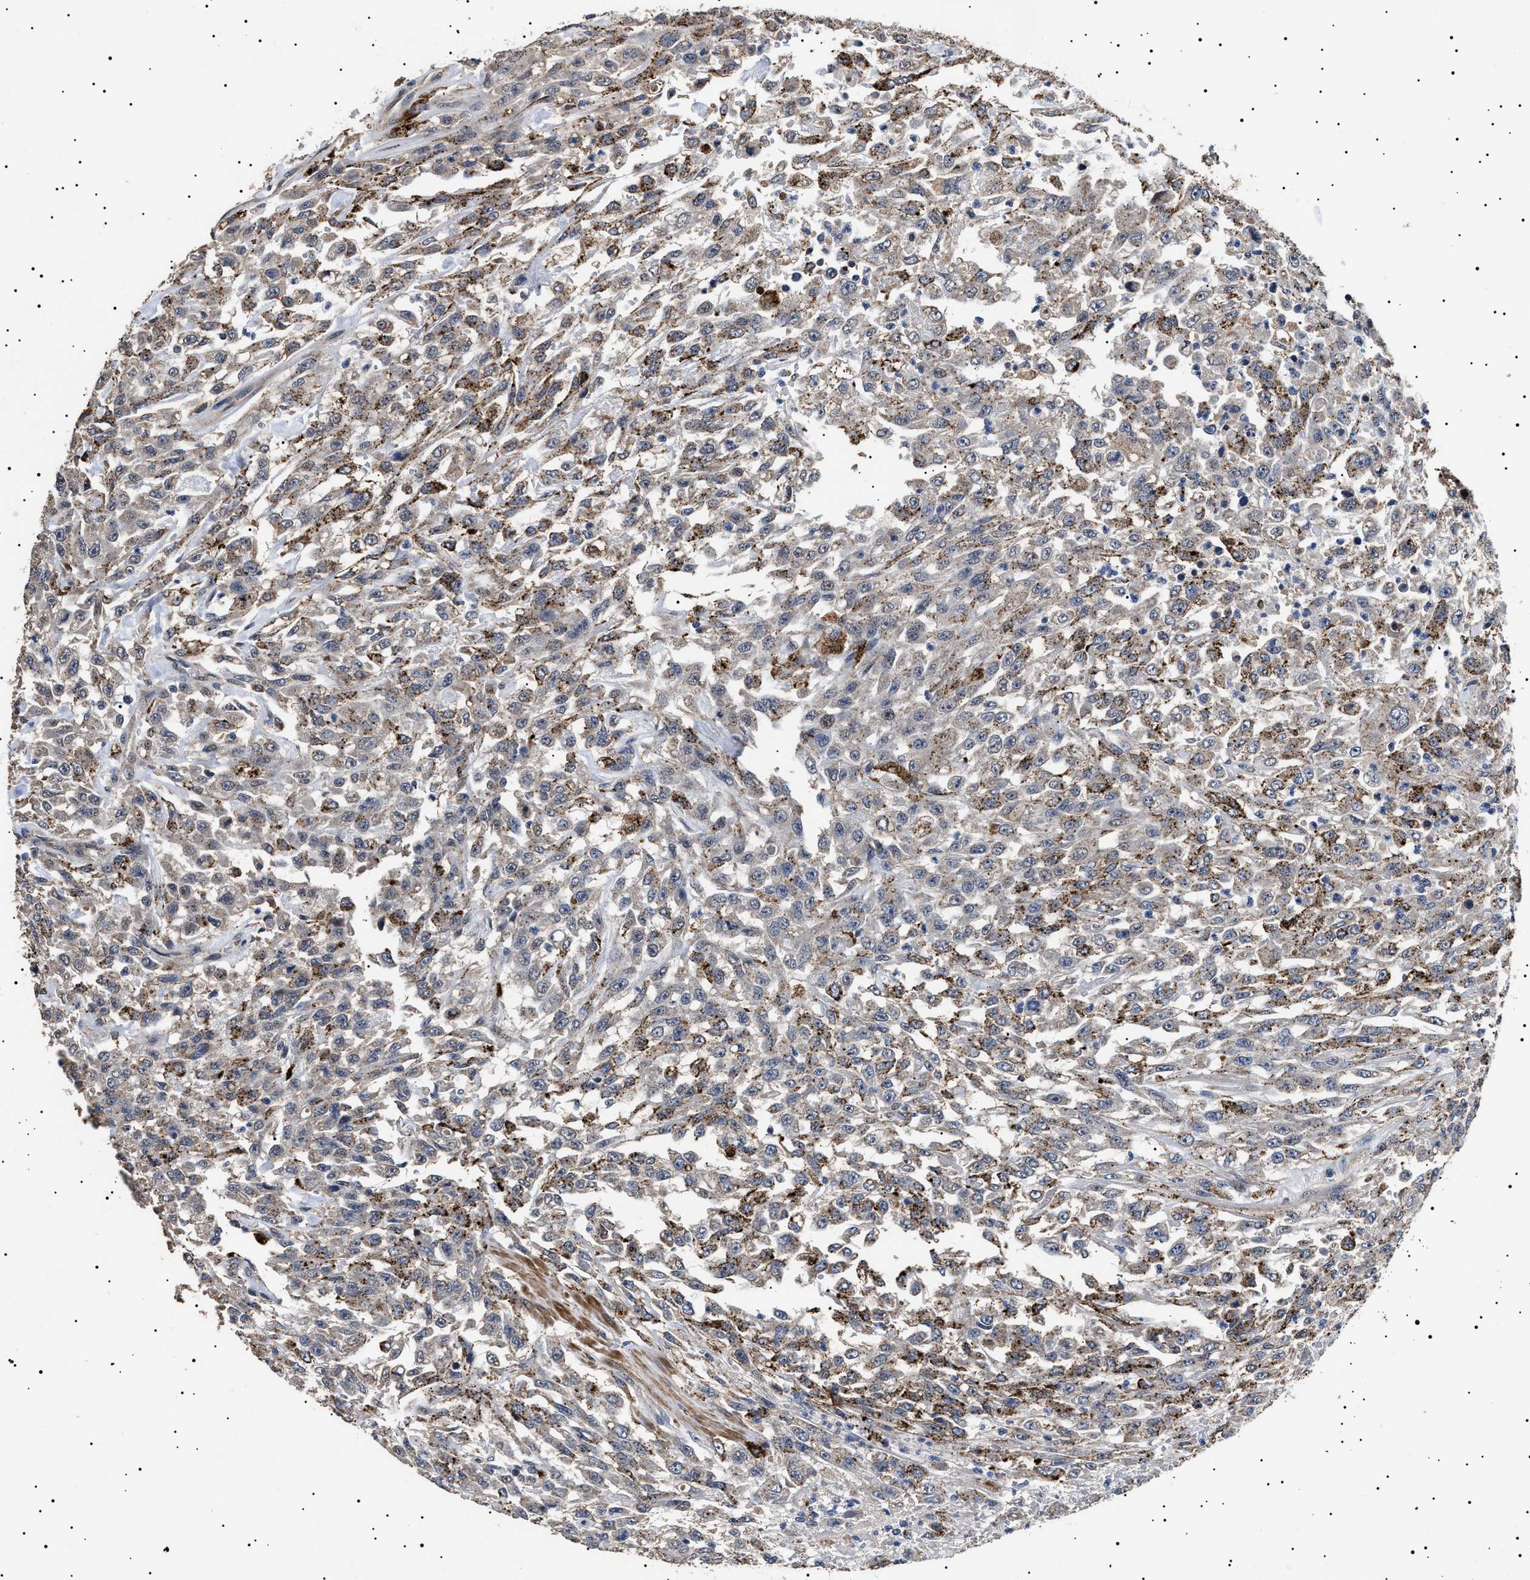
{"staining": {"intensity": "moderate", "quantity": "25%-75%", "location": "cytoplasmic/membranous"}, "tissue": "urothelial cancer", "cell_type": "Tumor cells", "image_type": "cancer", "snomed": [{"axis": "morphology", "description": "Urothelial carcinoma, High grade"}, {"axis": "topography", "description": "Urinary bladder"}], "caption": "Approximately 25%-75% of tumor cells in human urothelial cancer display moderate cytoplasmic/membranous protein positivity as visualized by brown immunohistochemical staining.", "gene": "RAB34", "patient": {"sex": "male", "age": 46}}